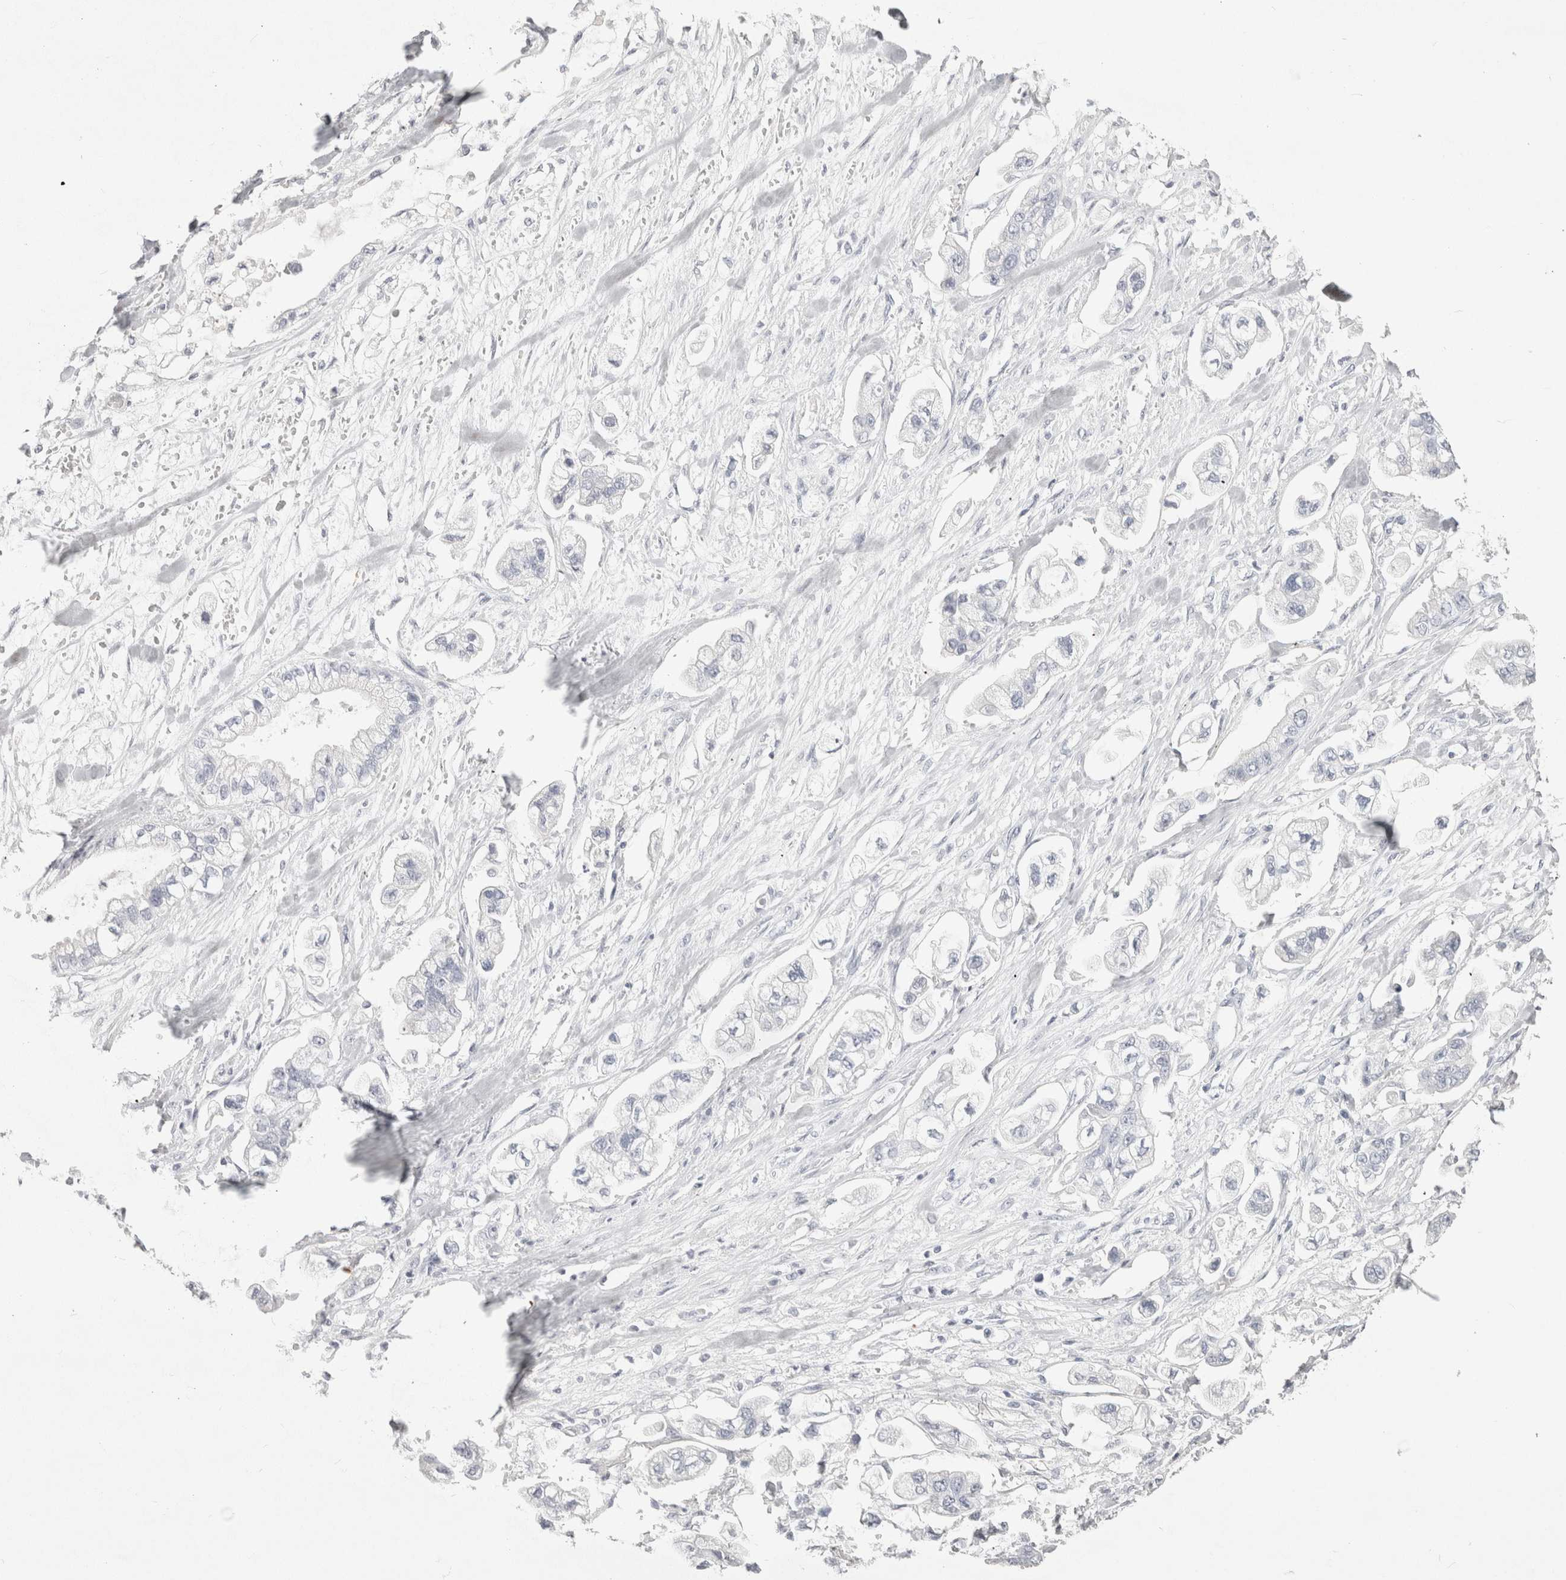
{"staining": {"intensity": "negative", "quantity": "none", "location": "none"}, "tissue": "stomach cancer", "cell_type": "Tumor cells", "image_type": "cancer", "snomed": [{"axis": "morphology", "description": "Normal tissue, NOS"}, {"axis": "morphology", "description": "Adenocarcinoma, NOS"}, {"axis": "topography", "description": "Stomach"}], "caption": "This is an immunohistochemistry micrograph of stomach cancer. There is no positivity in tumor cells.", "gene": "GARIN1A", "patient": {"sex": "male", "age": 62}}